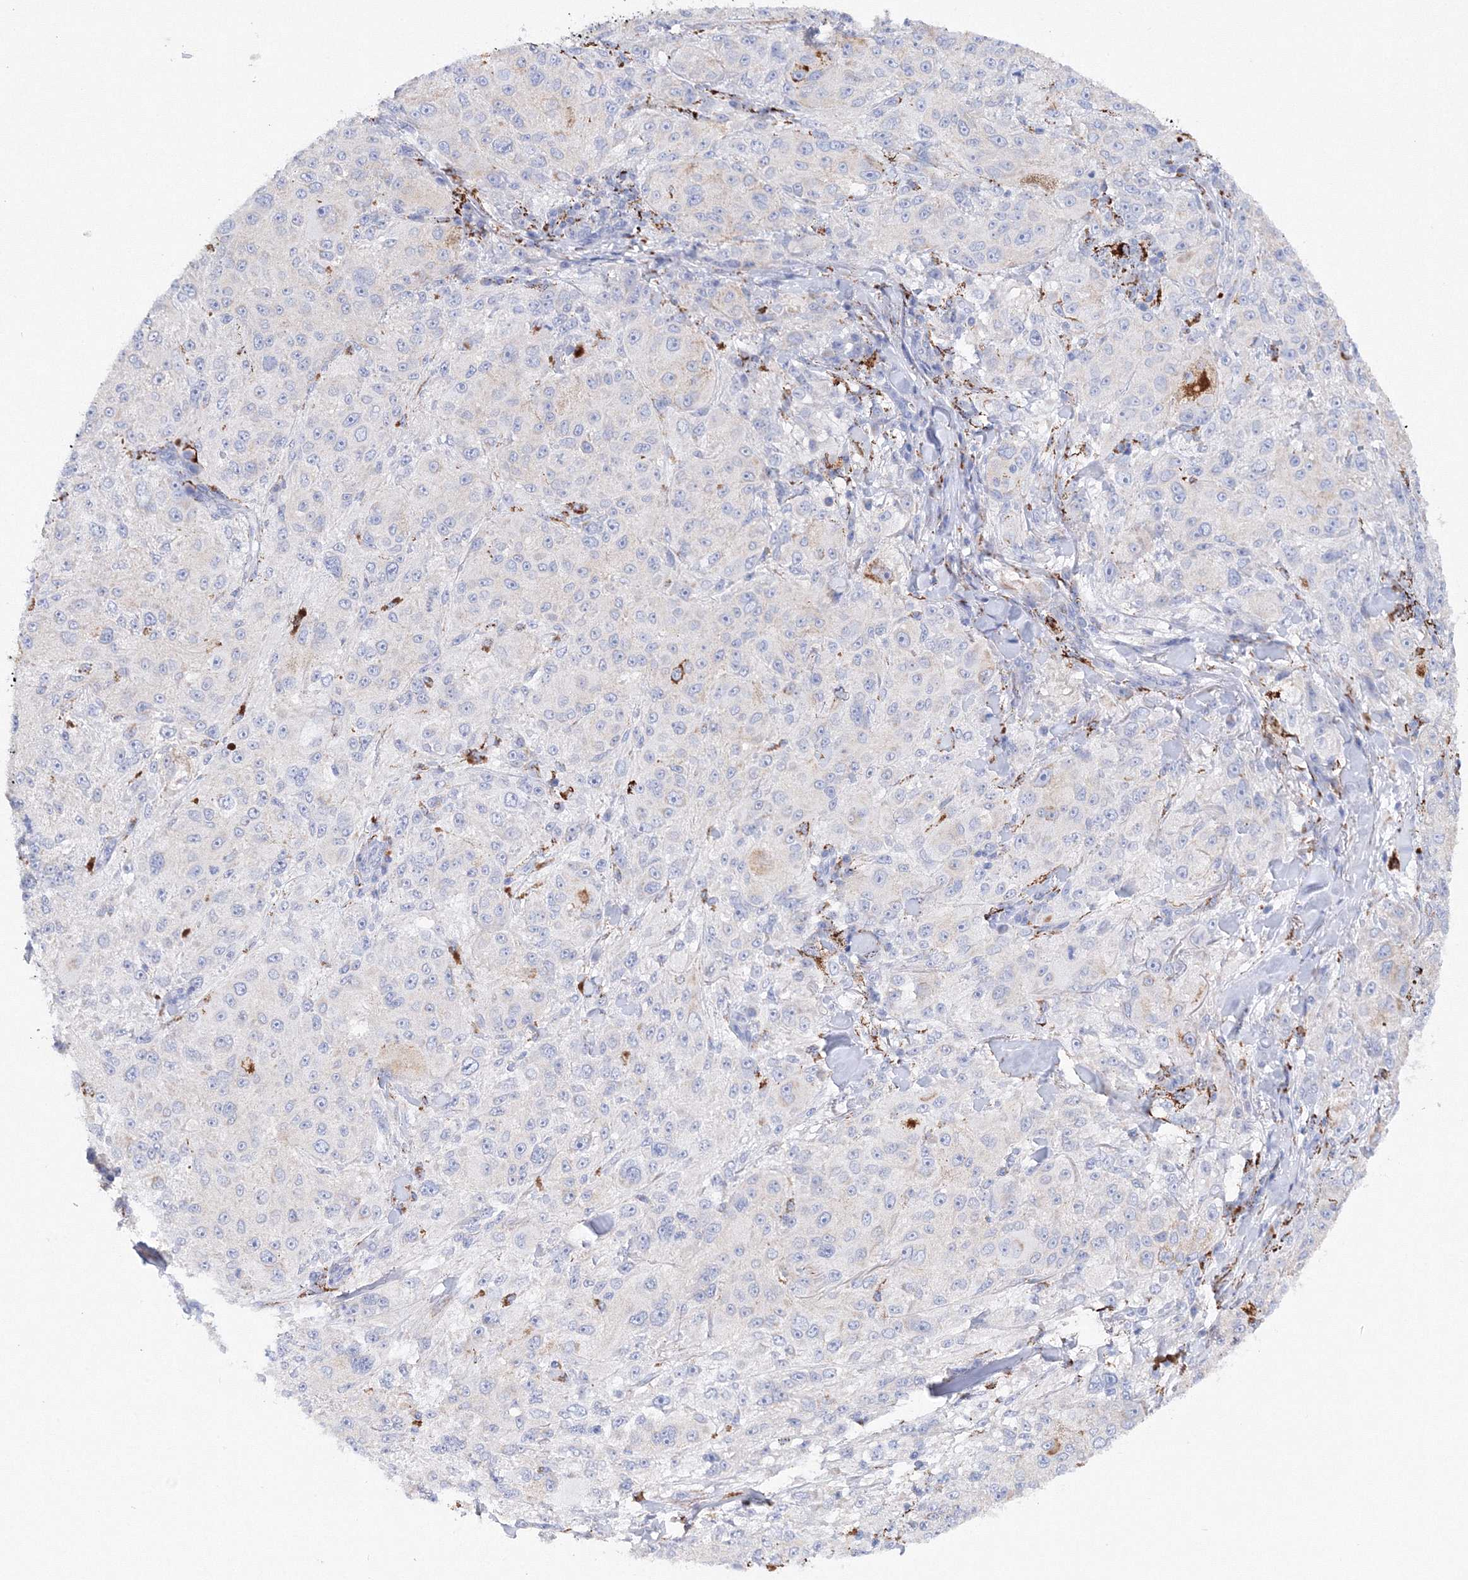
{"staining": {"intensity": "negative", "quantity": "none", "location": "none"}, "tissue": "melanoma", "cell_type": "Tumor cells", "image_type": "cancer", "snomed": [{"axis": "morphology", "description": "Necrosis, NOS"}, {"axis": "morphology", "description": "Malignant melanoma, NOS"}, {"axis": "topography", "description": "Skin"}], "caption": "Human malignant melanoma stained for a protein using immunohistochemistry (IHC) shows no staining in tumor cells.", "gene": "MERTK", "patient": {"sex": "female", "age": 87}}